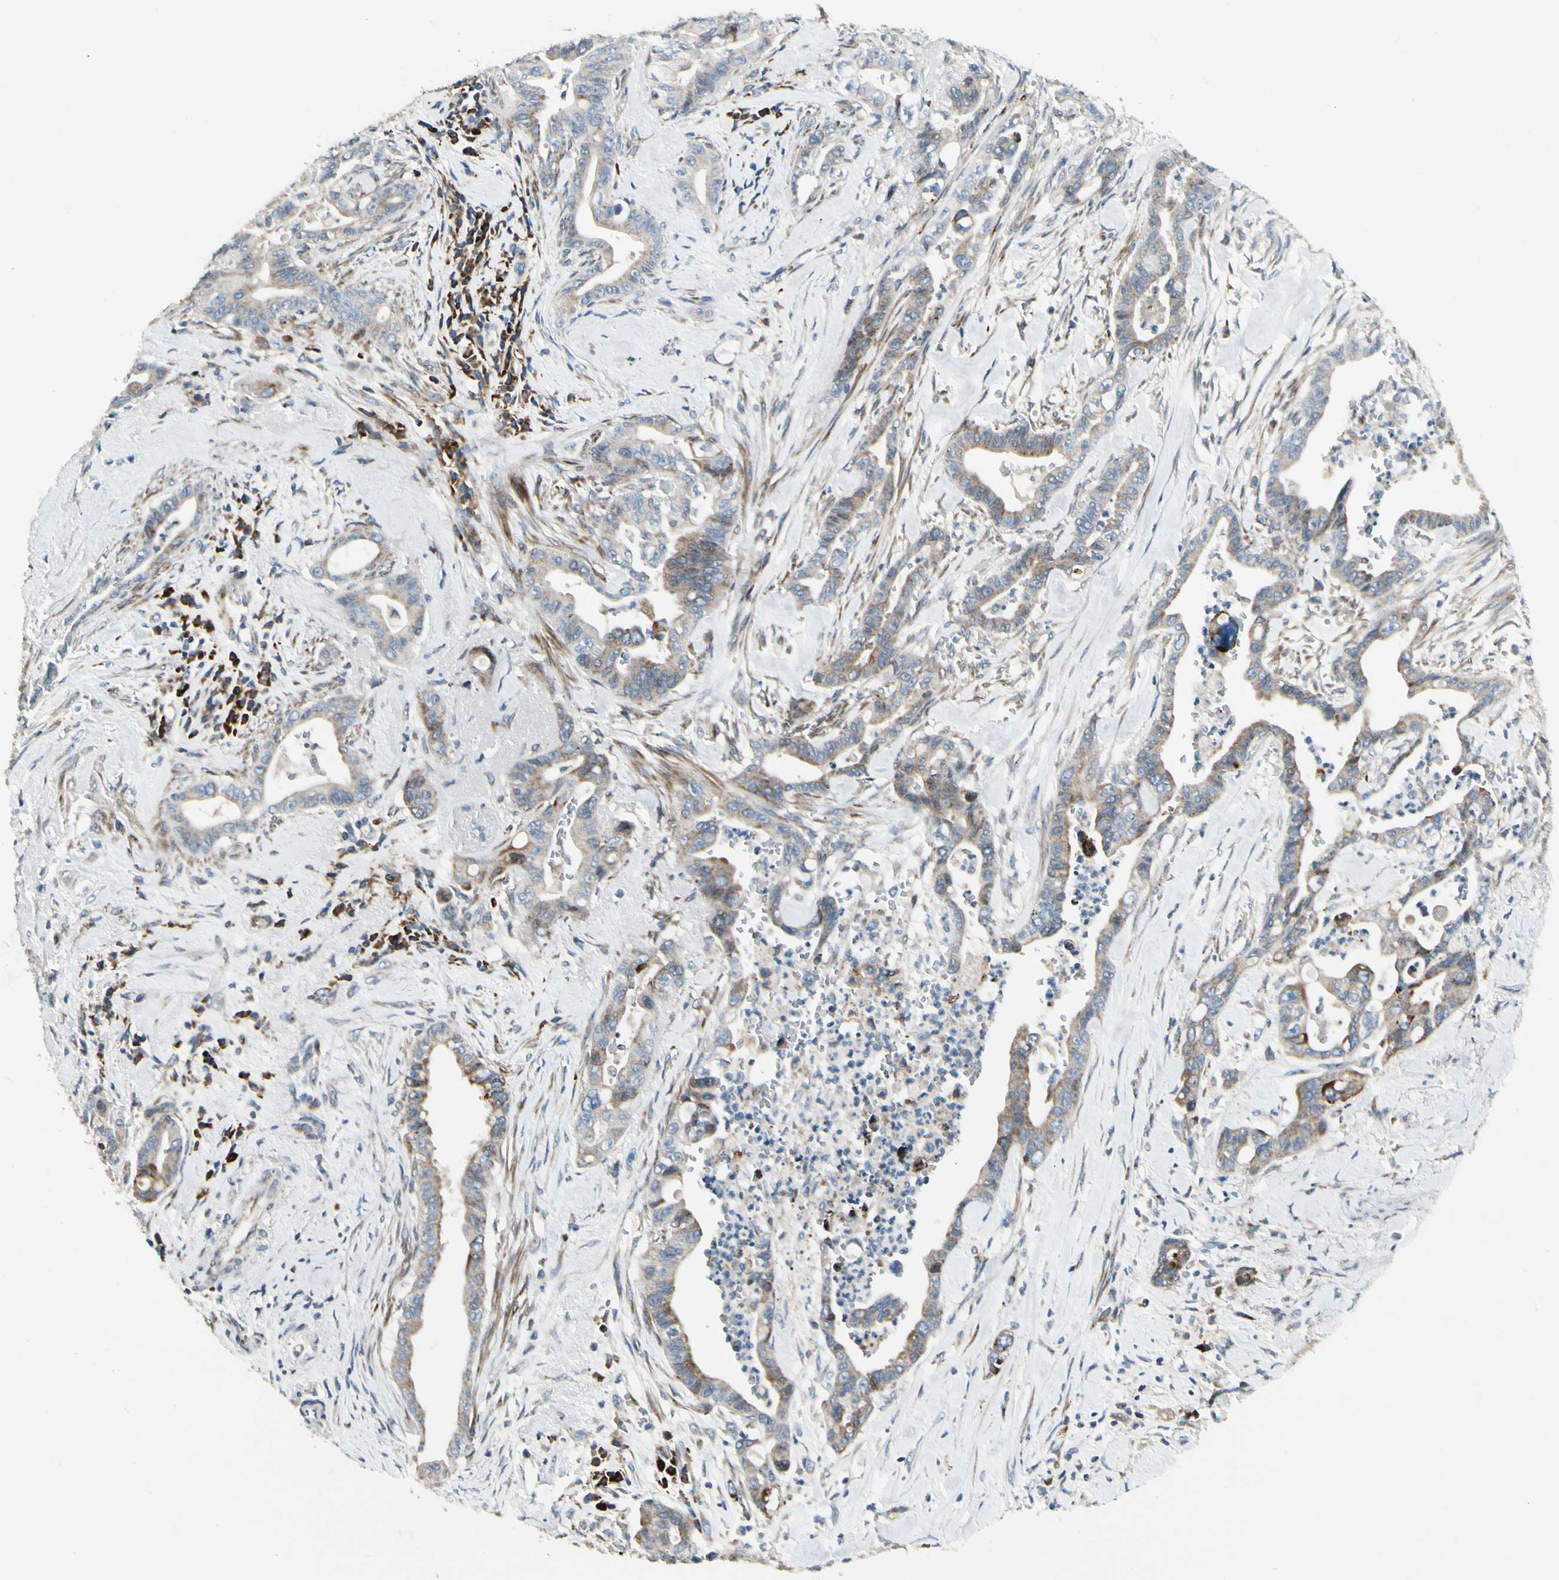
{"staining": {"intensity": "weak", "quantity": ">75%", "location": "cytoplasmic/membranous"}, "tissue": "pancreatic cancer", "cell_type": "Tumor cells", "image_type": "cancer", "snomed": [{"axis": "morphology", "description": "Adenocarcinoma, NOS"}, {"axis": "topography", "description": "Pancreas"}], "caption": "Pancreatic cancer stained with DAB (3,3'-diaminobenzidine) immunohistochemistry (IHC) shows low levels of weak cytoplasmic/membranous expression in approximately >75% of tumor cells. (DAB (3,3'-diaminobenzidine) = brown stain, brightfield microscopy at high magnification).", "gene": "MRPL9", "patient": {"sex": "male", "age": 70}}